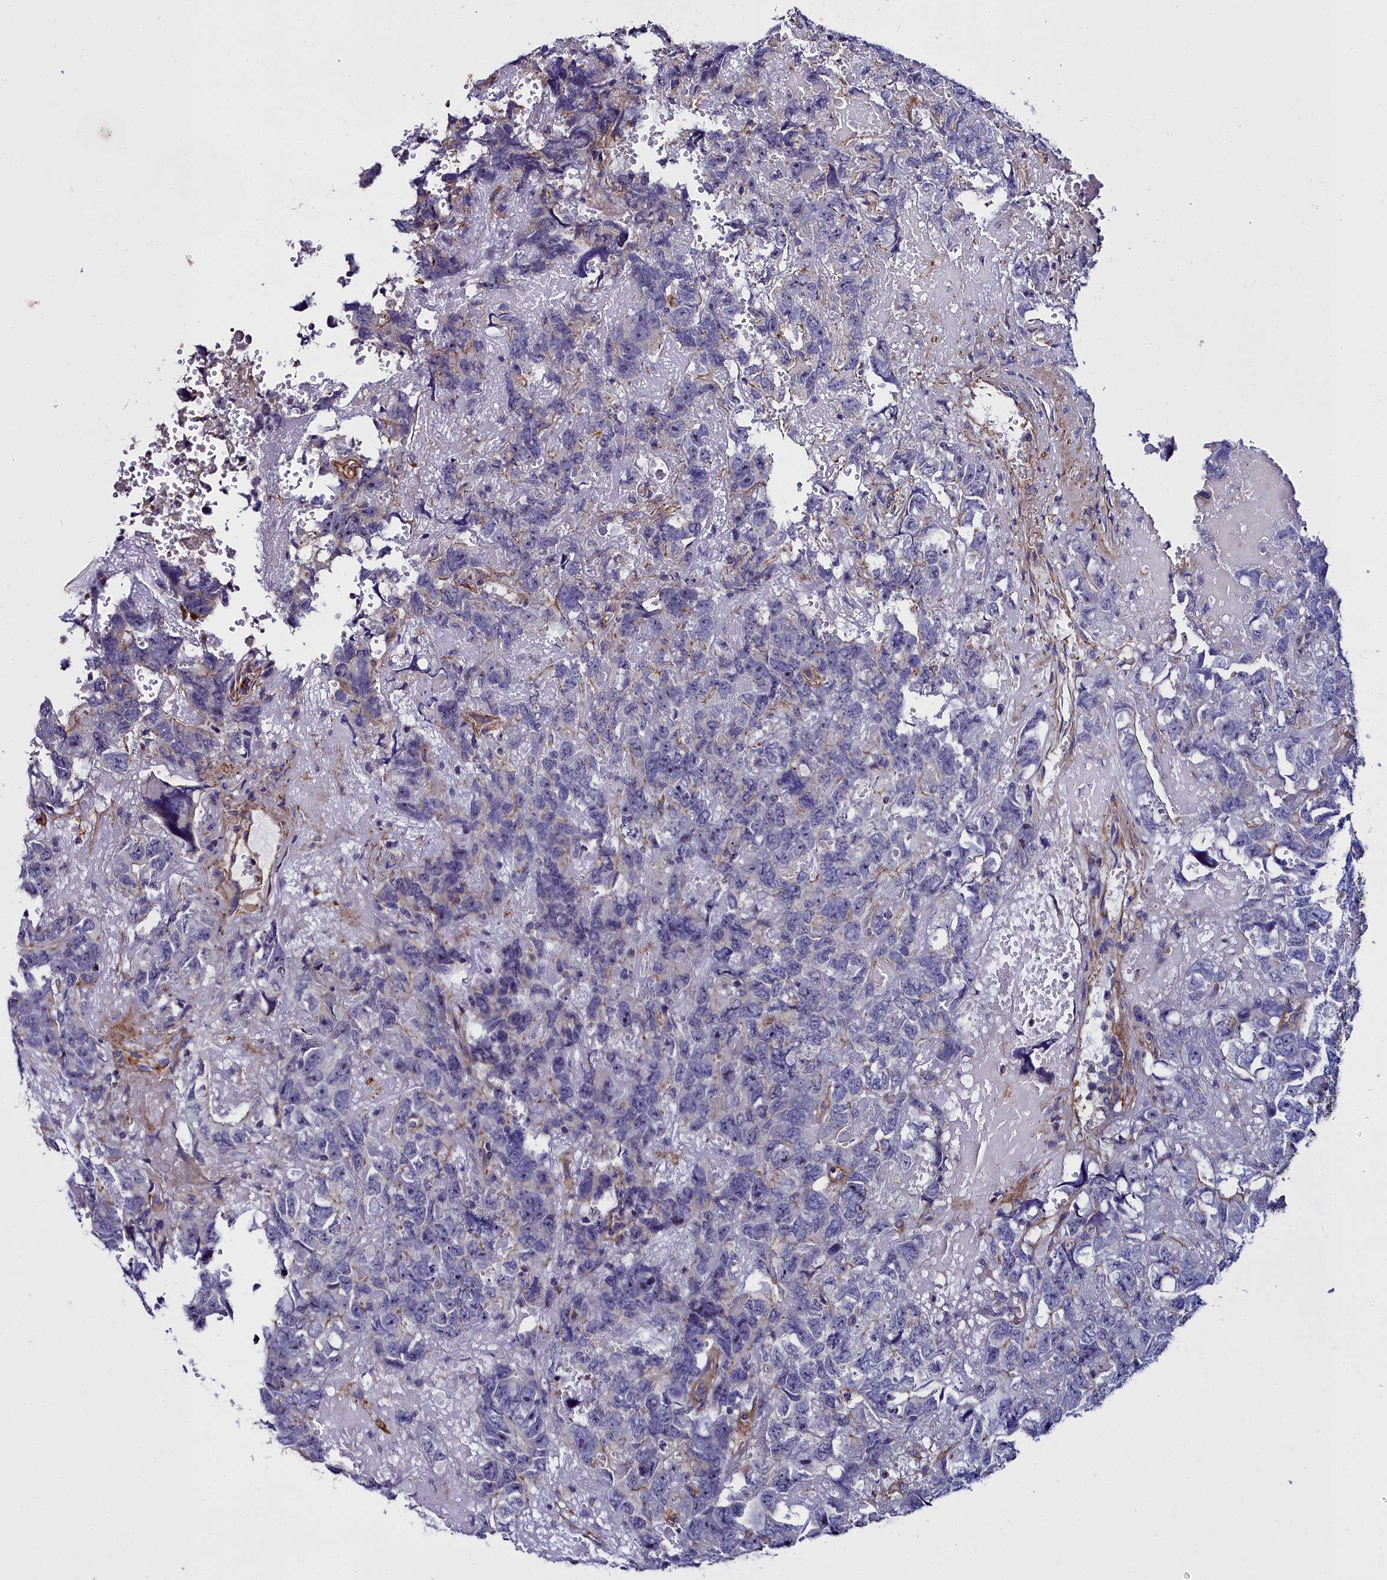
{"staining": {"intensity": "negative", "quantity": "none", "location": "none"}, "tissue": "testis cancer", "cell_type": "Tumor cells", "image_type": "cancer", "snomed": [{"axis": "morphology", "description": "Carcinoma, Embryonal, NOS"}, {"axis": "topography", "description": "Testis"}], "caption": "There is no significant staining in tumor cells of testis cancer.", "gene": "FADS3", "patient": {"sex": "male", "age": 45}}